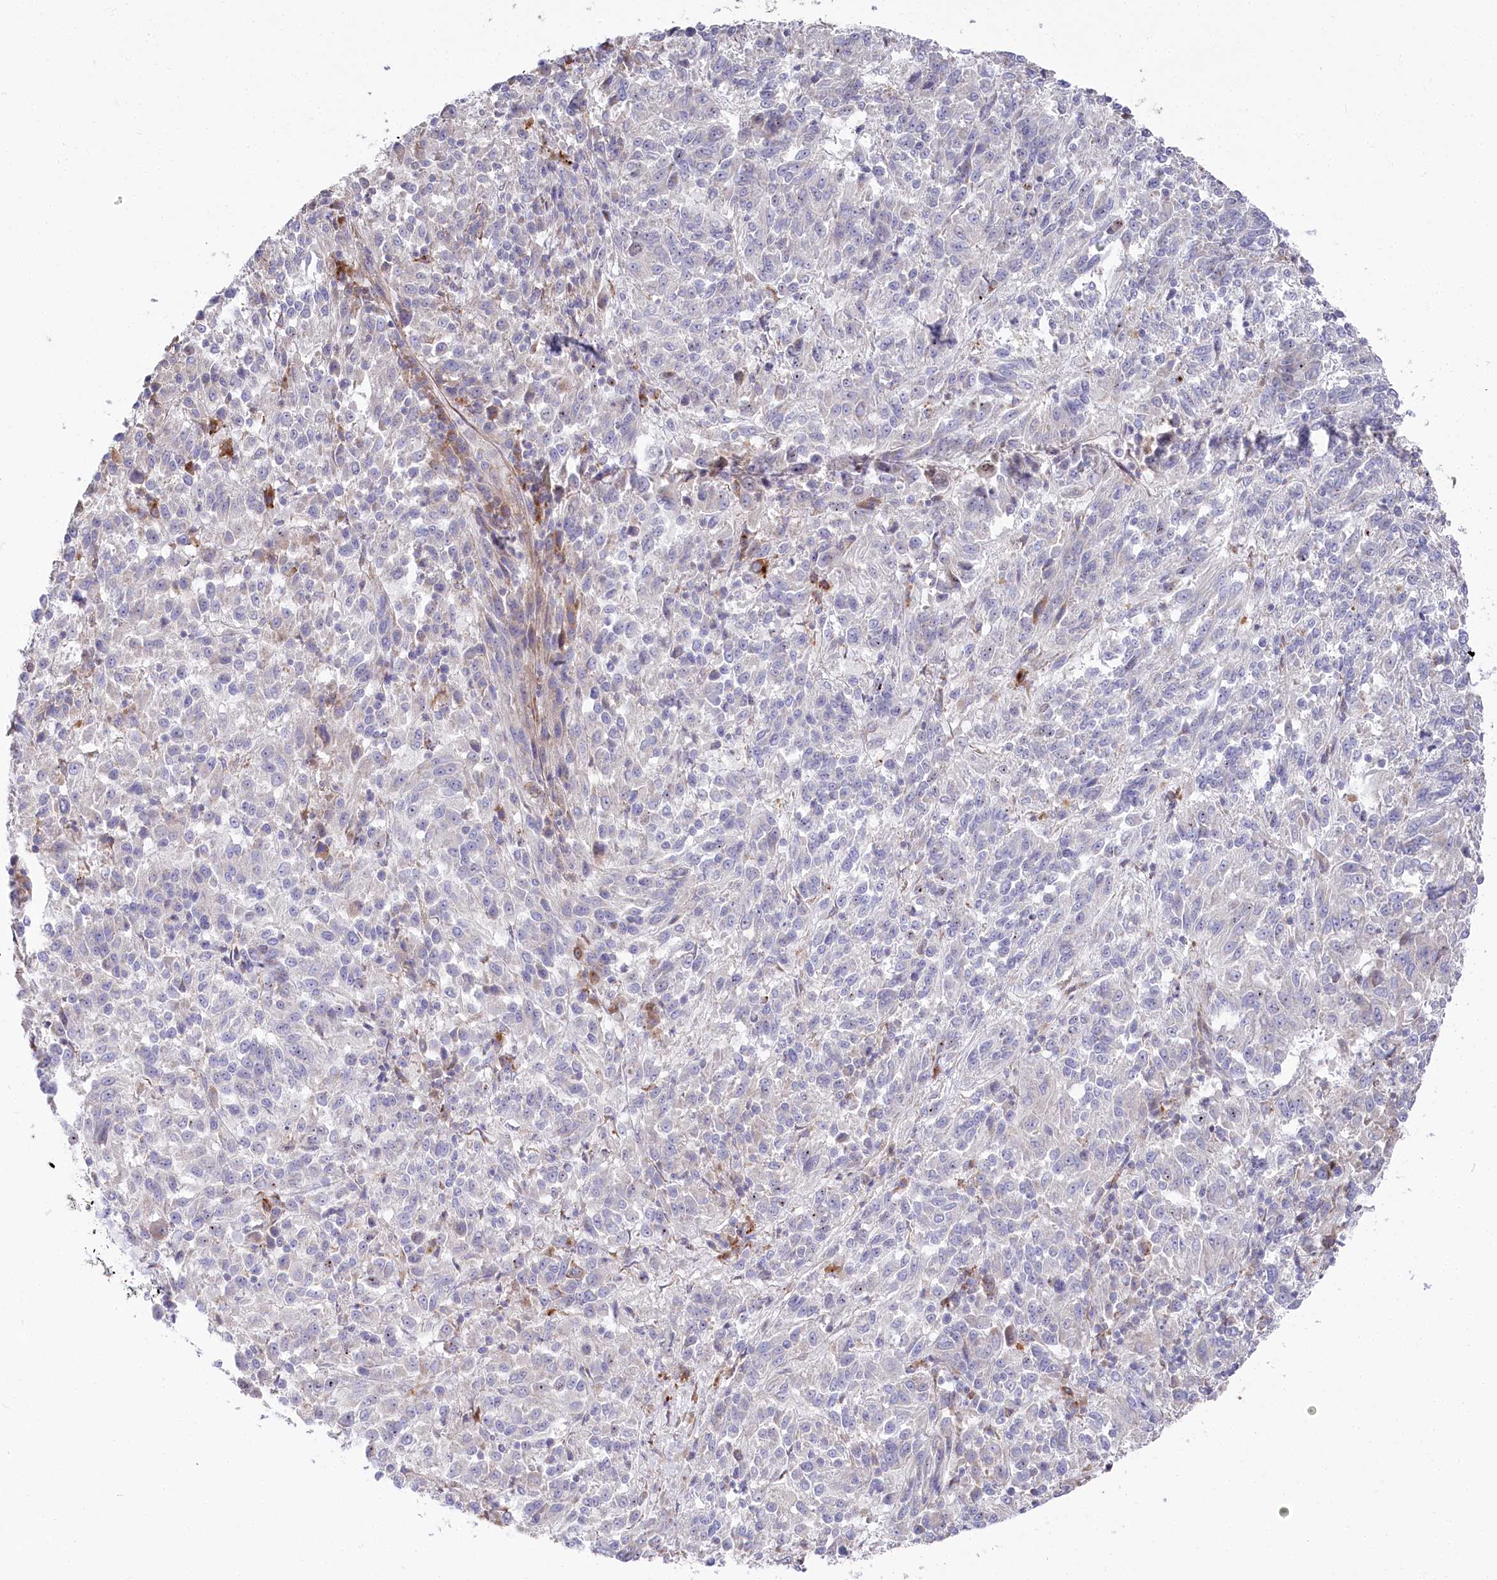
{"staining": {"intensity": "negative", "quantity": "none", "location": "none"}, "tissue": "melanoma", "cell_type": "Tumor cells", "image_type": "cancer", "snomed": [{"axis": "morphology", "description": "Malignant melanoma, Metastatic site"}, {"axis": "topography", "description": "Lung"}], "caption": "Melanoma stained for a protein using immunohistochemistry exhibits no expression tumor cells.", "gene": "POGLUT1", "patient": {"sex": "male", "age": 64}}